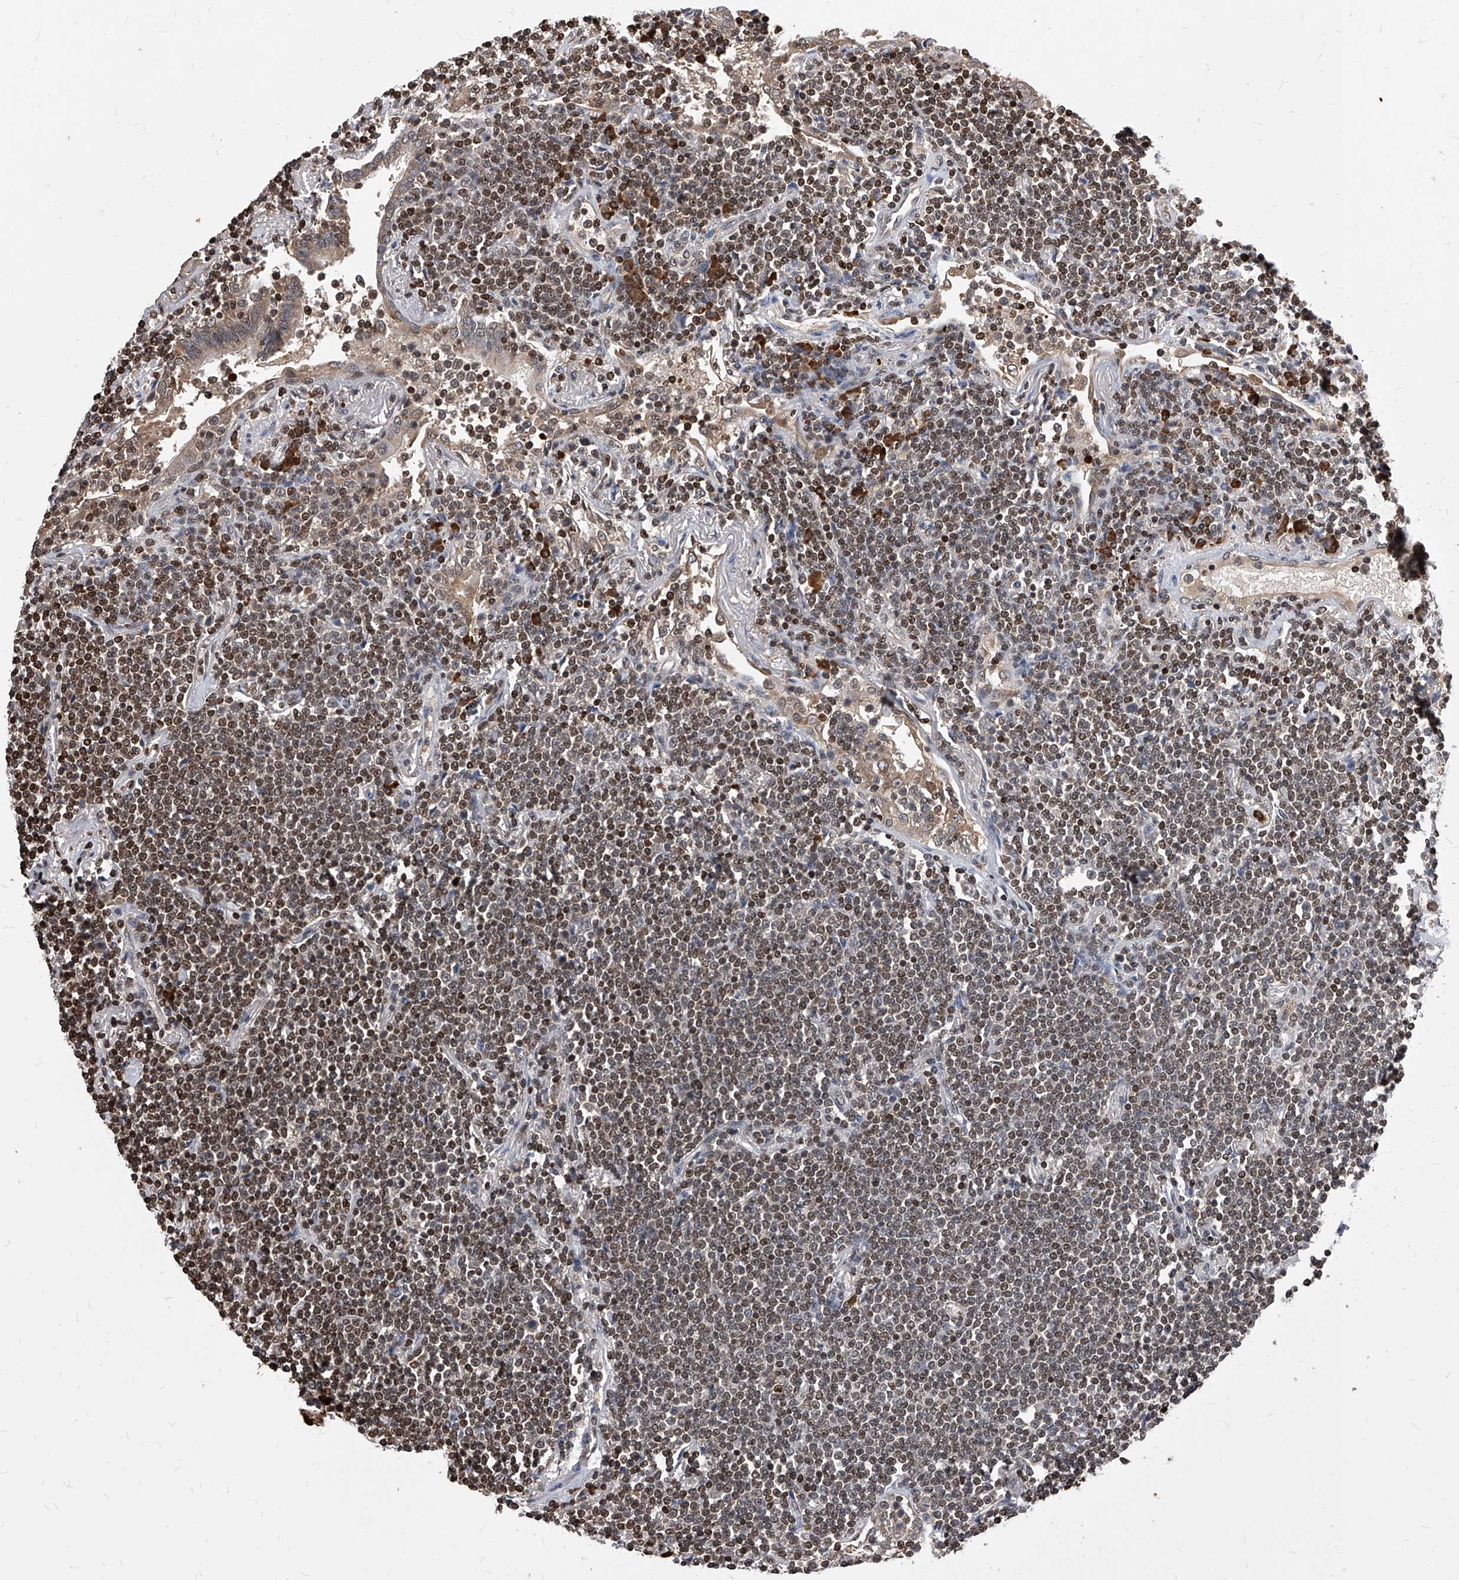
{"staining": {"intensity": "moderate", "quantity": ">75%", "location": "nuclear"}, "tissue": "lymphoma", "cell_type": "Tumor cells", "image_type": "cancer", "snomed": [{"axis": "morphology", "description": "Malignant lymphoma, non-Hodgkin's type, Low grade"}, {"axis": "topography", "description": "Lung"}], "caption": "Protein staining of low-grade malignant lymphoma, non-Hodgkin's type tissue displays moderate nuclear staining in approximately >75% of tumor cells. The staining is performed using DAB (3,3'-diaminobenzidine) brown chromogen to label protein expression. The nuclei are counter-stained blue using hematoxylin.", "gene": "ID1", "patient": {"sex": "female", "age": 71}}